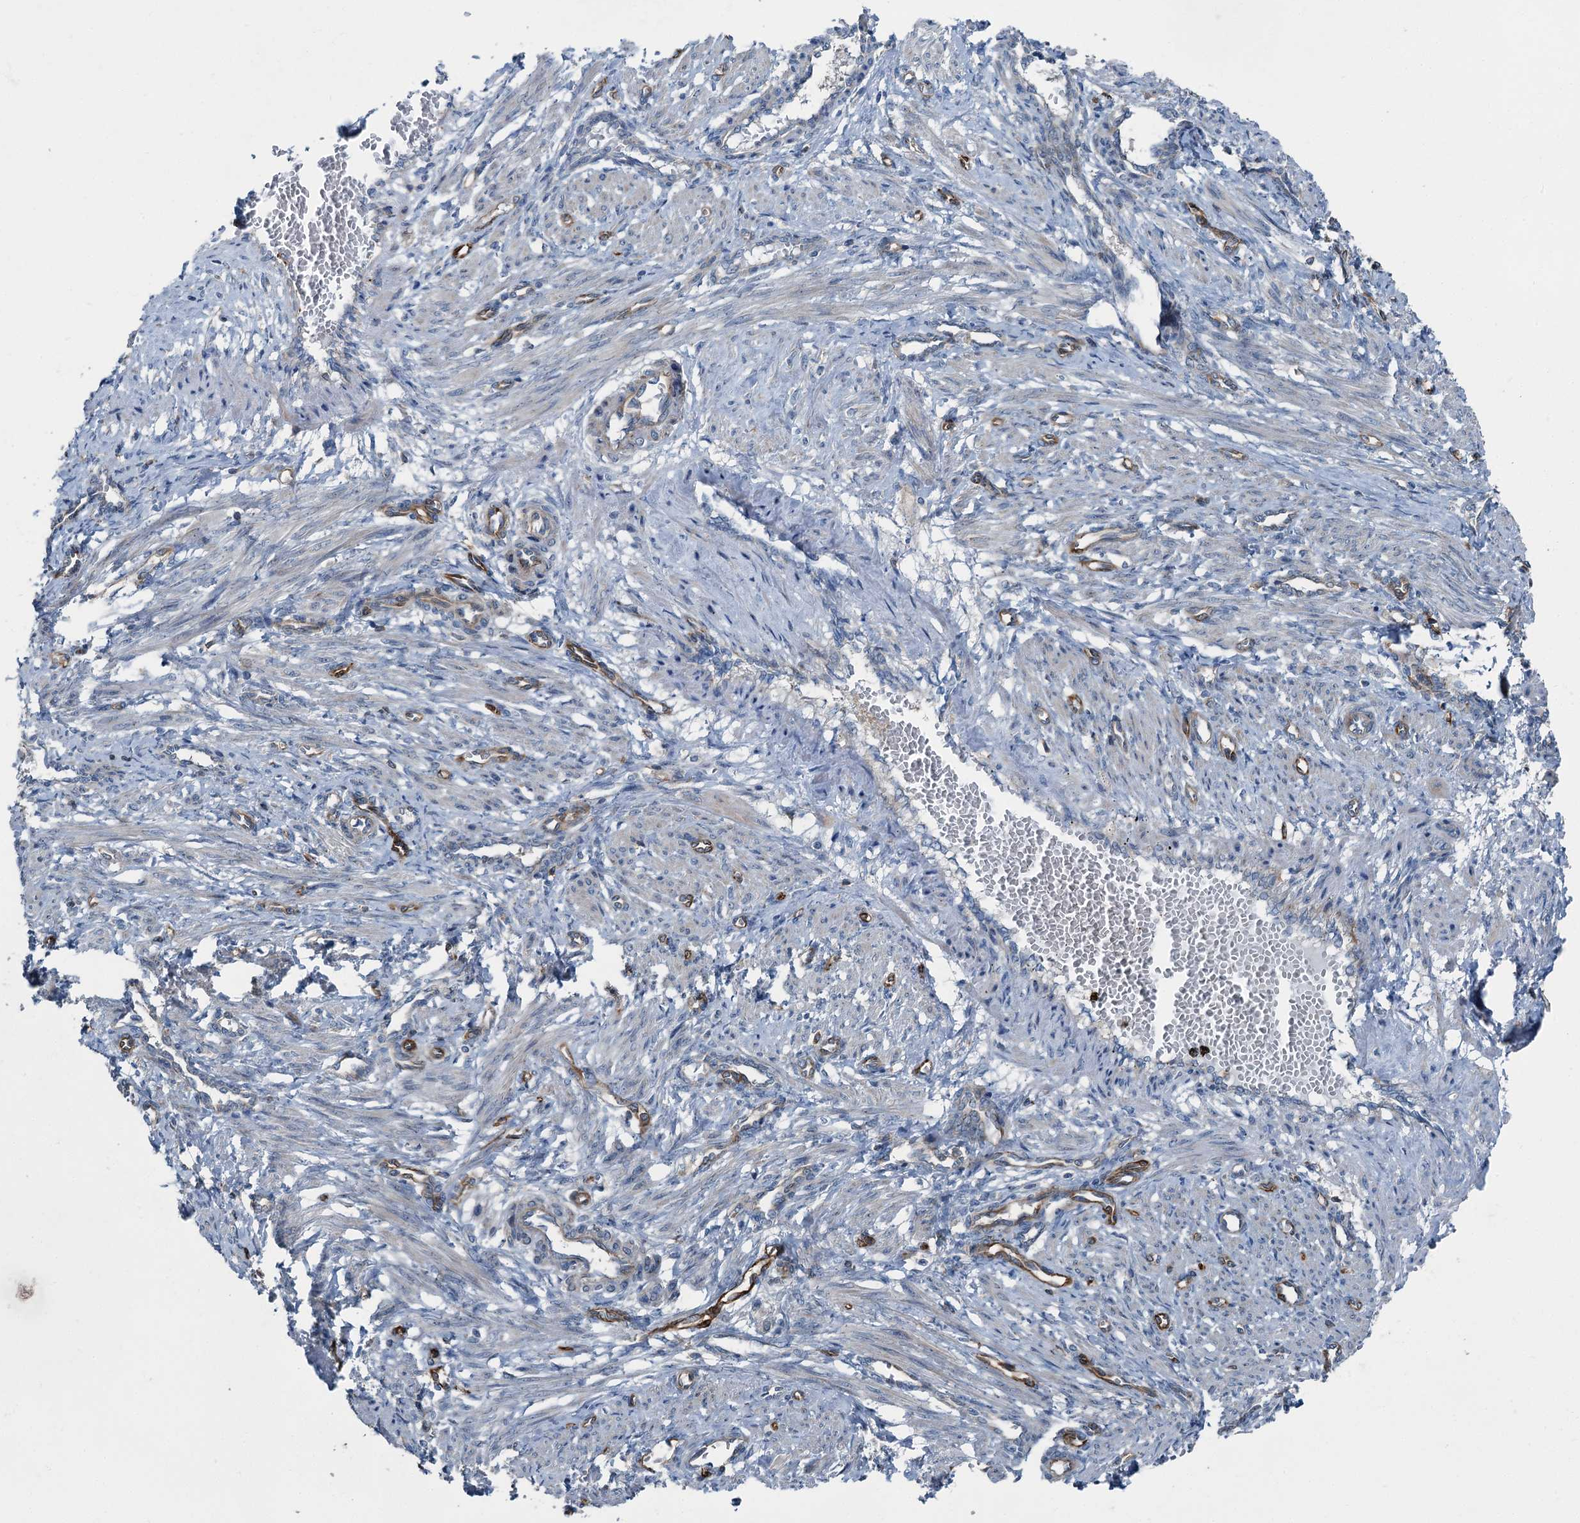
{"staining": {"intensity": "weak", "quantity": "25%-75%", "location": "cytoplasmic/membranous"}, "tissue": "smooth muscle", "cell_type": "Smooth muscle cells", "image_type": "normal", "snomed": [{"axis": "morphology", "description": "Normal tissue, NOS"}, {"axis": "topography", "description": "Endometrium"}], "caption": "Immunohistochemical staining of benign smooth muscle demonstrates low levels of weak cytoplasmic/membranous positivity in approximately 25%-75% of smooth muscle cells. (DAB (3,3'-diaminobenzidine) = brown stain, brightfield microscopy at high magnification).", "gene": "AXL", "patient": {"sex": "female", "age": 33}}